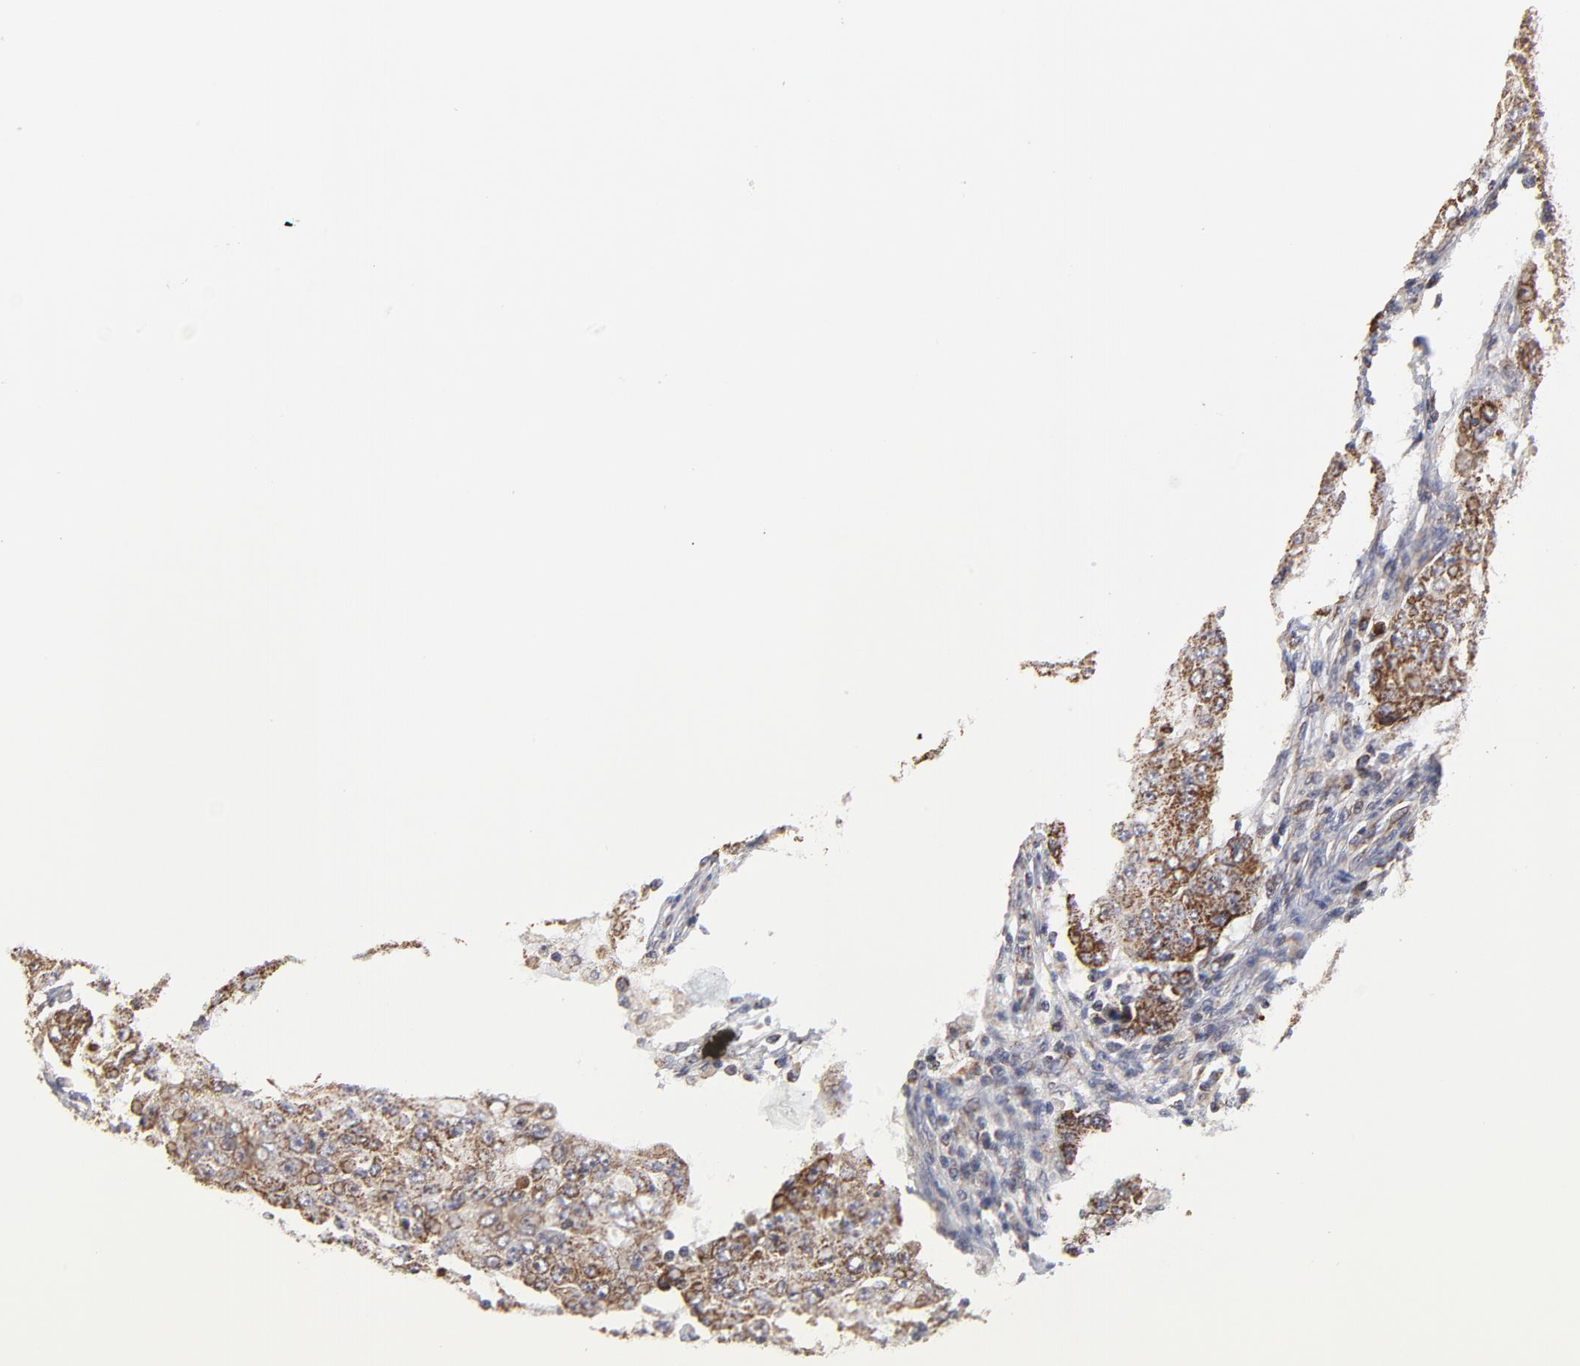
{"staining": {"intensity": "moderate", "quantity": "25%-75%", "location": "cytoplasmic/membranous"}, "tissue": "lymph node", "cell_type": "Germinal center cells", "image_type": "normal", "snomed": [{"axis": "morphology", "description": "Normal tissue, NOS"}, {"axis": "topography", "description": "Lymph node"}], "caption": "There is medium levels of moderate cytoplasmic/membranous expression in germinal center cells of normal lymph node, as demonstrated by immunohistochemical staining (brown color).", "gene": "ZNF550", "patient": {"sex": "female", "age": 42}}